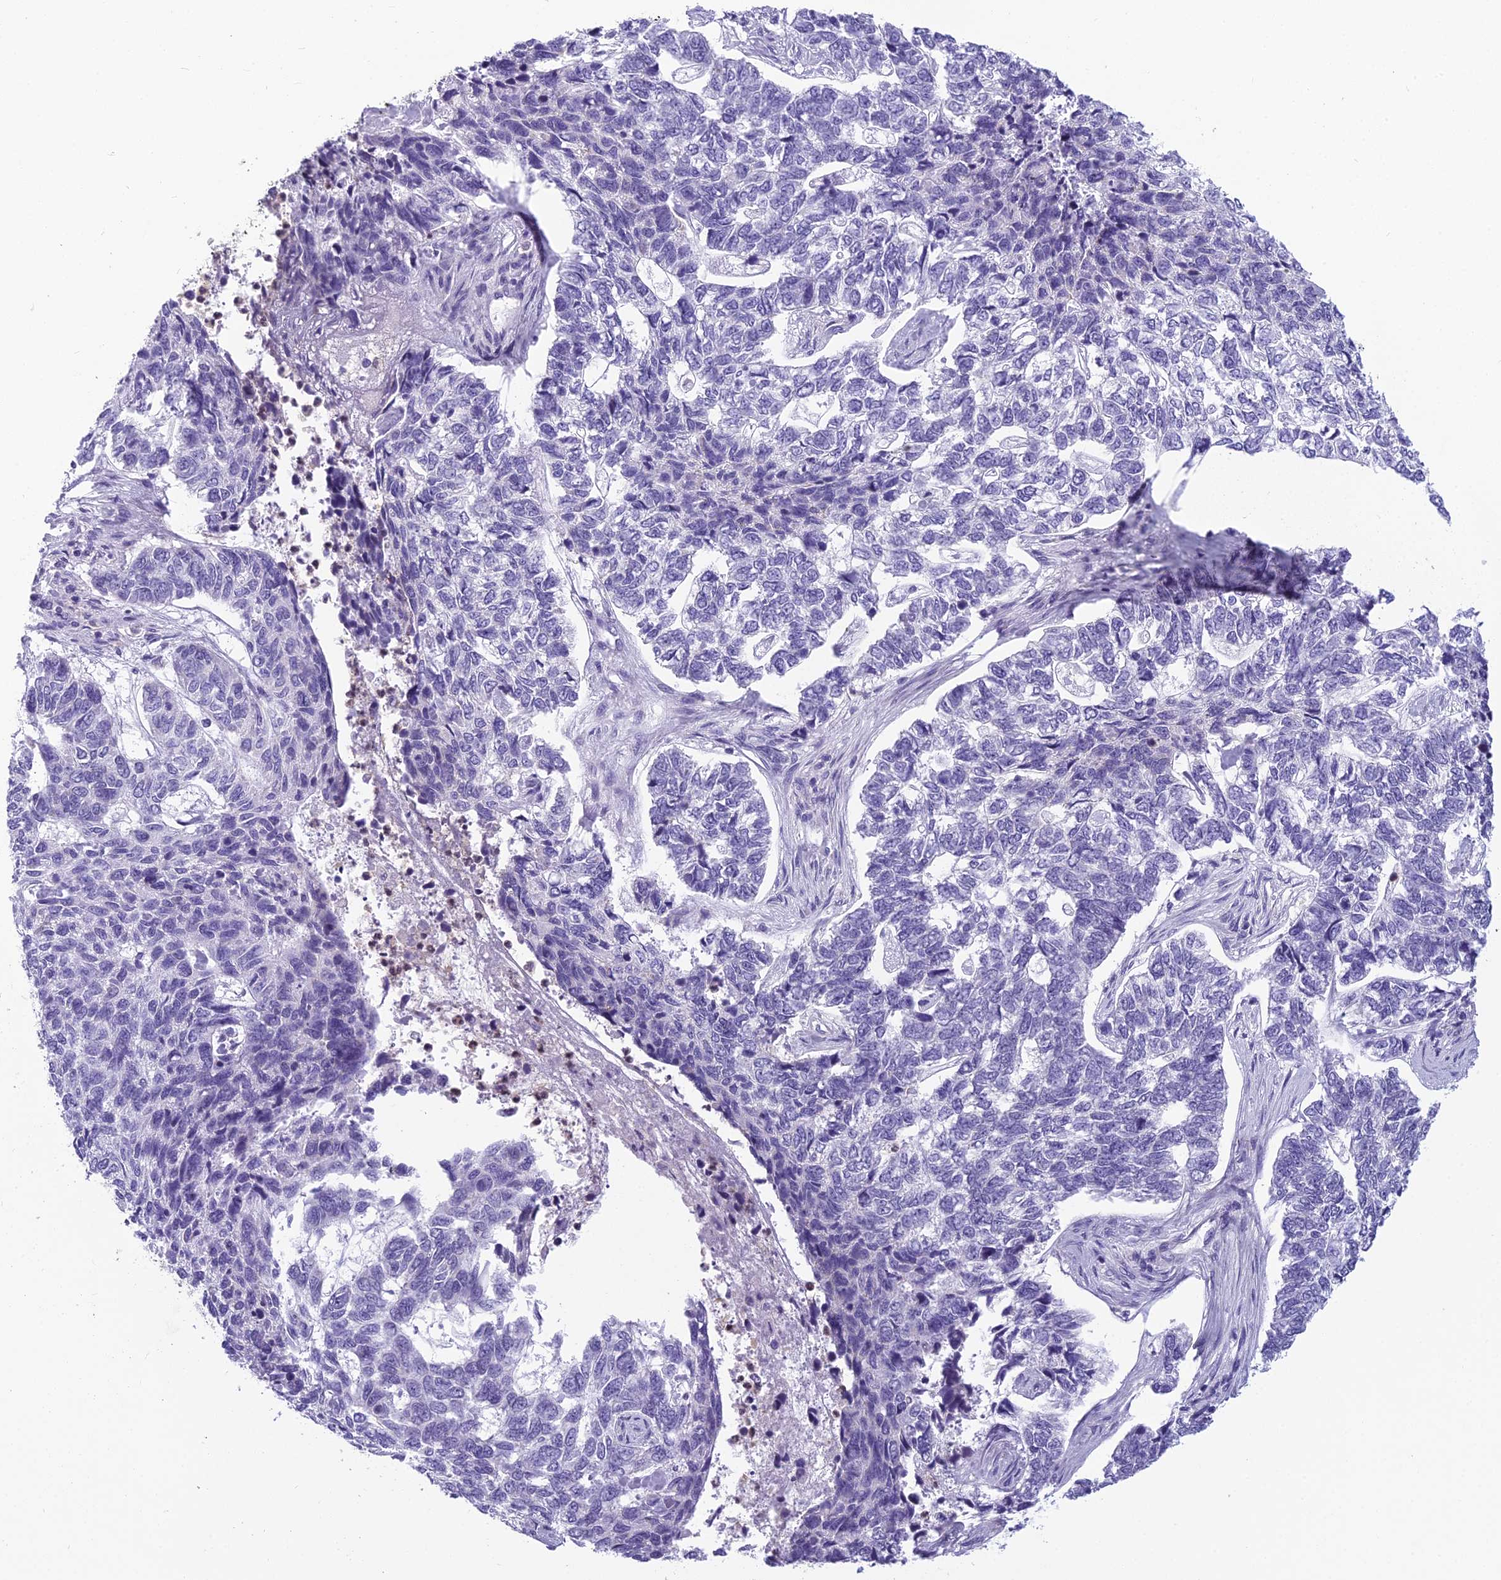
{"staining": {"intensity": "negative", "quantity": "none", "location": "none"}, "tissue": "skin cancer", "cell_type": "Tumor cells", "image_type": "cancer", "snomed": [{"axis": "morphology", "description": "Basal cell carcinoma"}, {"axis": "topography", "description": "Skin"}], "caption": "Tumor cells are negative for brown protein staining in skin cancer (basal cell carcinoma).", "gene": "ENSG00000188897", "patient": {"sex": "female", "age": 65}}